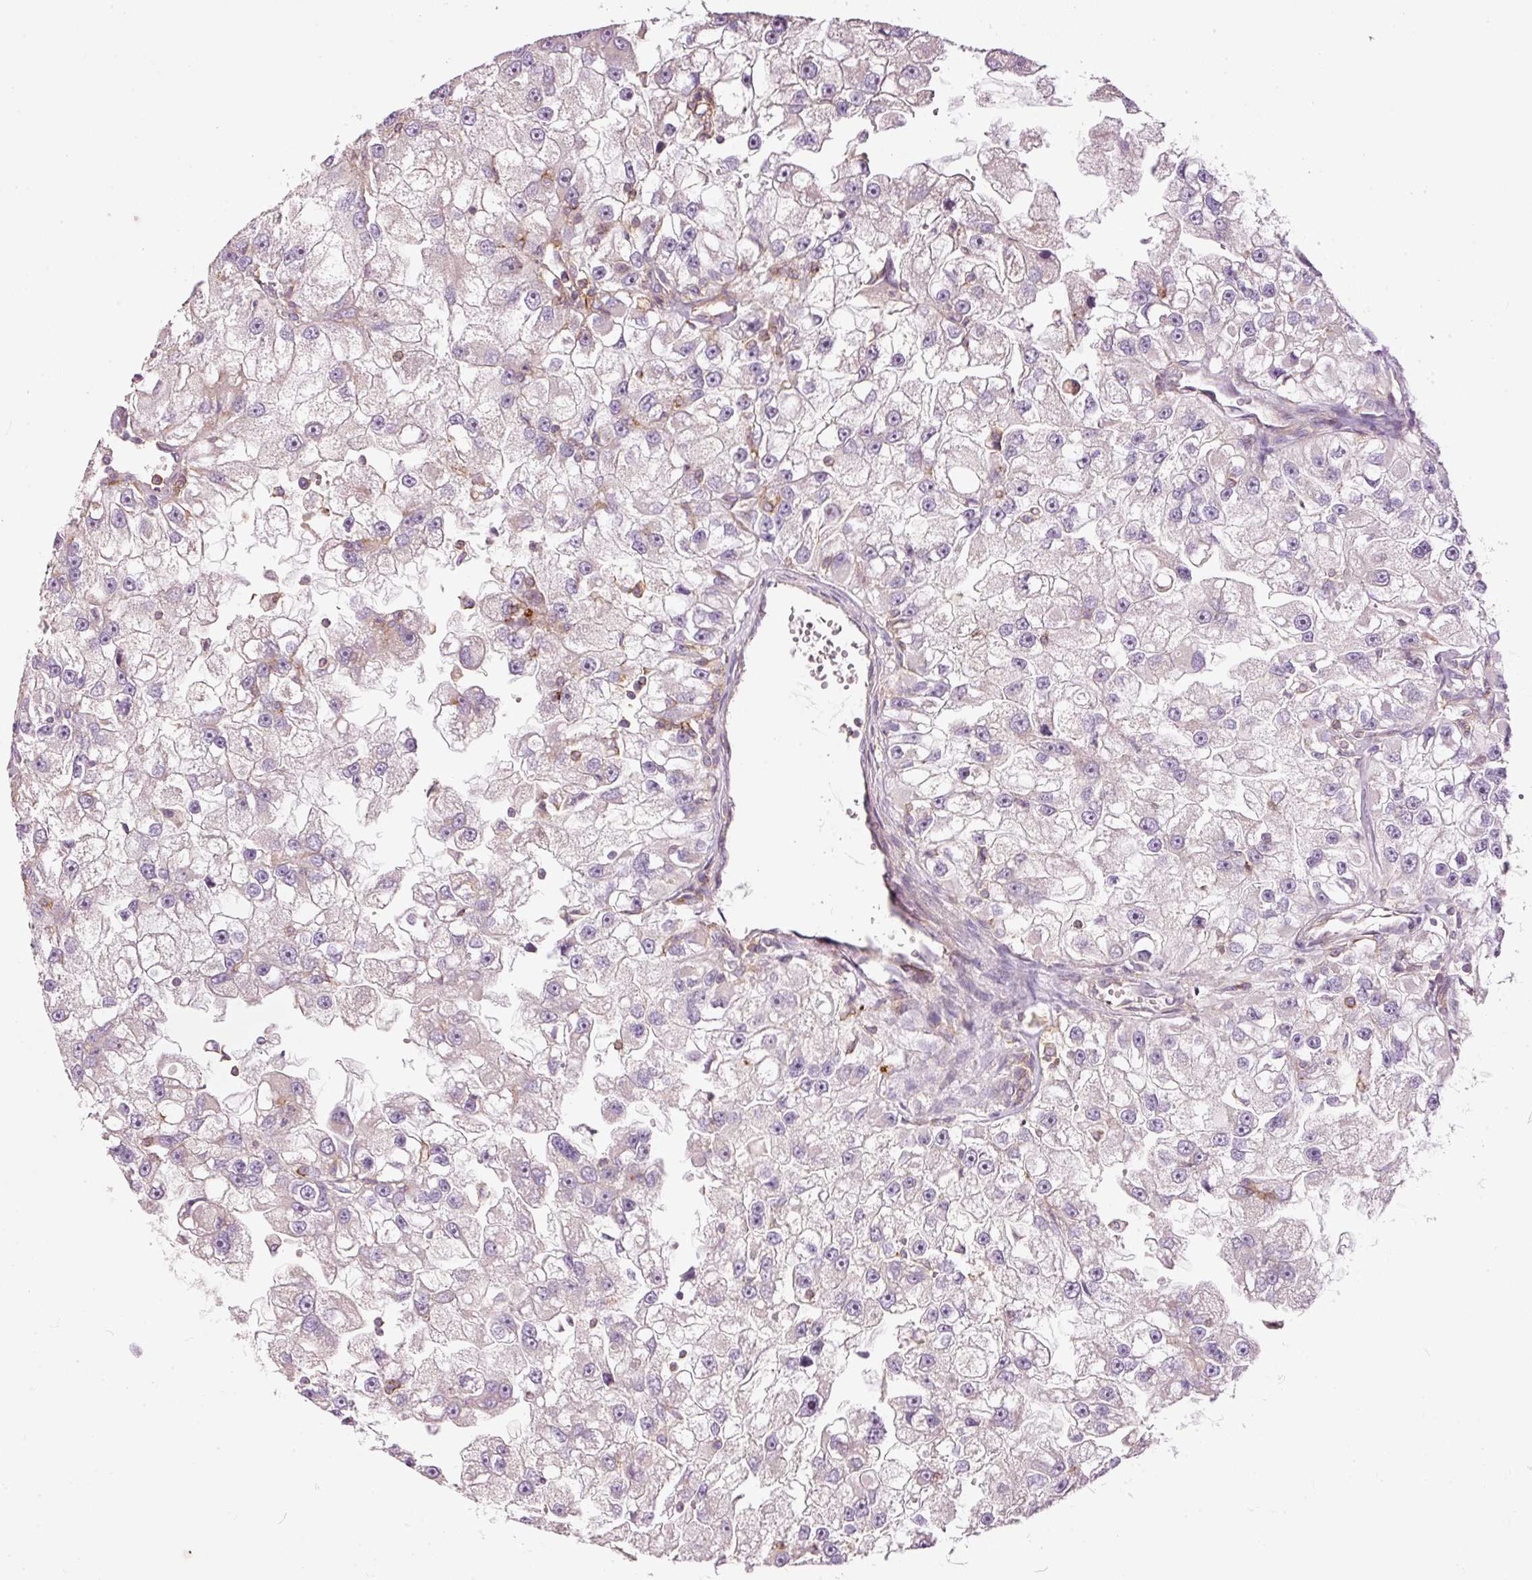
{"staining": {"intensity": "negative", "quantity": "none", "location": "none"}, "tissue": "renal cancer", "cell_type": "Tumor cells", "image_type": "cancer", "snomed": [{"axis": "morphology", "description": "Adenocarcinoma, NOS"}, {"axis": "topography", "description": "Kidney"}], "caption": "Tumor cells are negative for brown protein staining in adenocarcinoma (renal).", "gene": "SIPA1", "patient": {"sex": "male", "age": 63}}